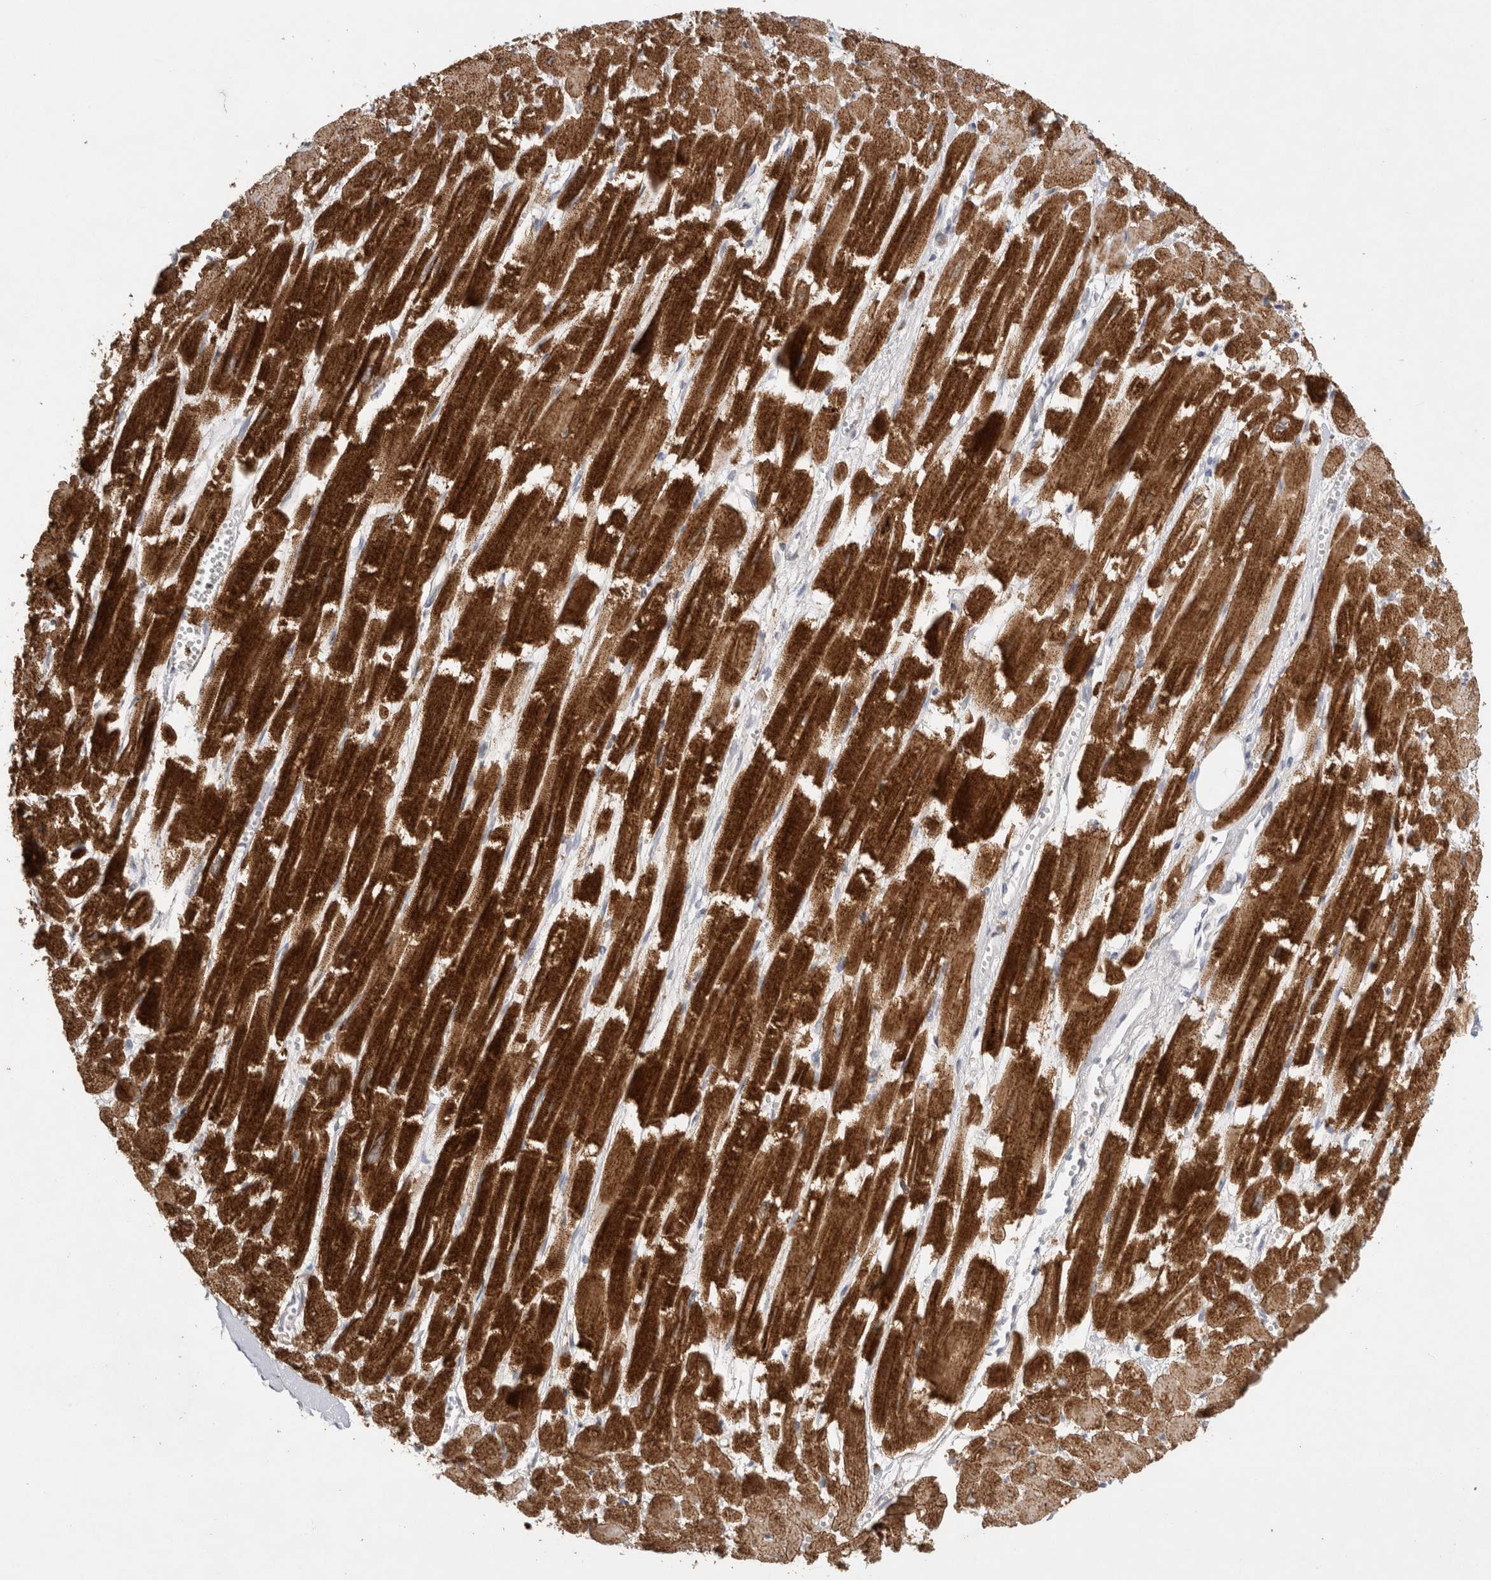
{"staining": {"intensity": "strong", "quantity": ">75%", "location": "cytoplasmic/membranous"}, "tissue": "heart muscle", "cell_type": "Cardiomyocytes", "image_type": "normal", "snomed": [{"axis": "morphology", "description": "Normal tissue, NOS"}, {"axis": "topography", "description": "Heart"}], "caption": "Heart muscle stained with DAB immunohistochemistry reveals high levels of strong cytoplasmic/membranous positivity in approximately >75% of cardiomyocytes.", "gene": "TBC1D16", "patient": {"sex": "male", "age": 54}}